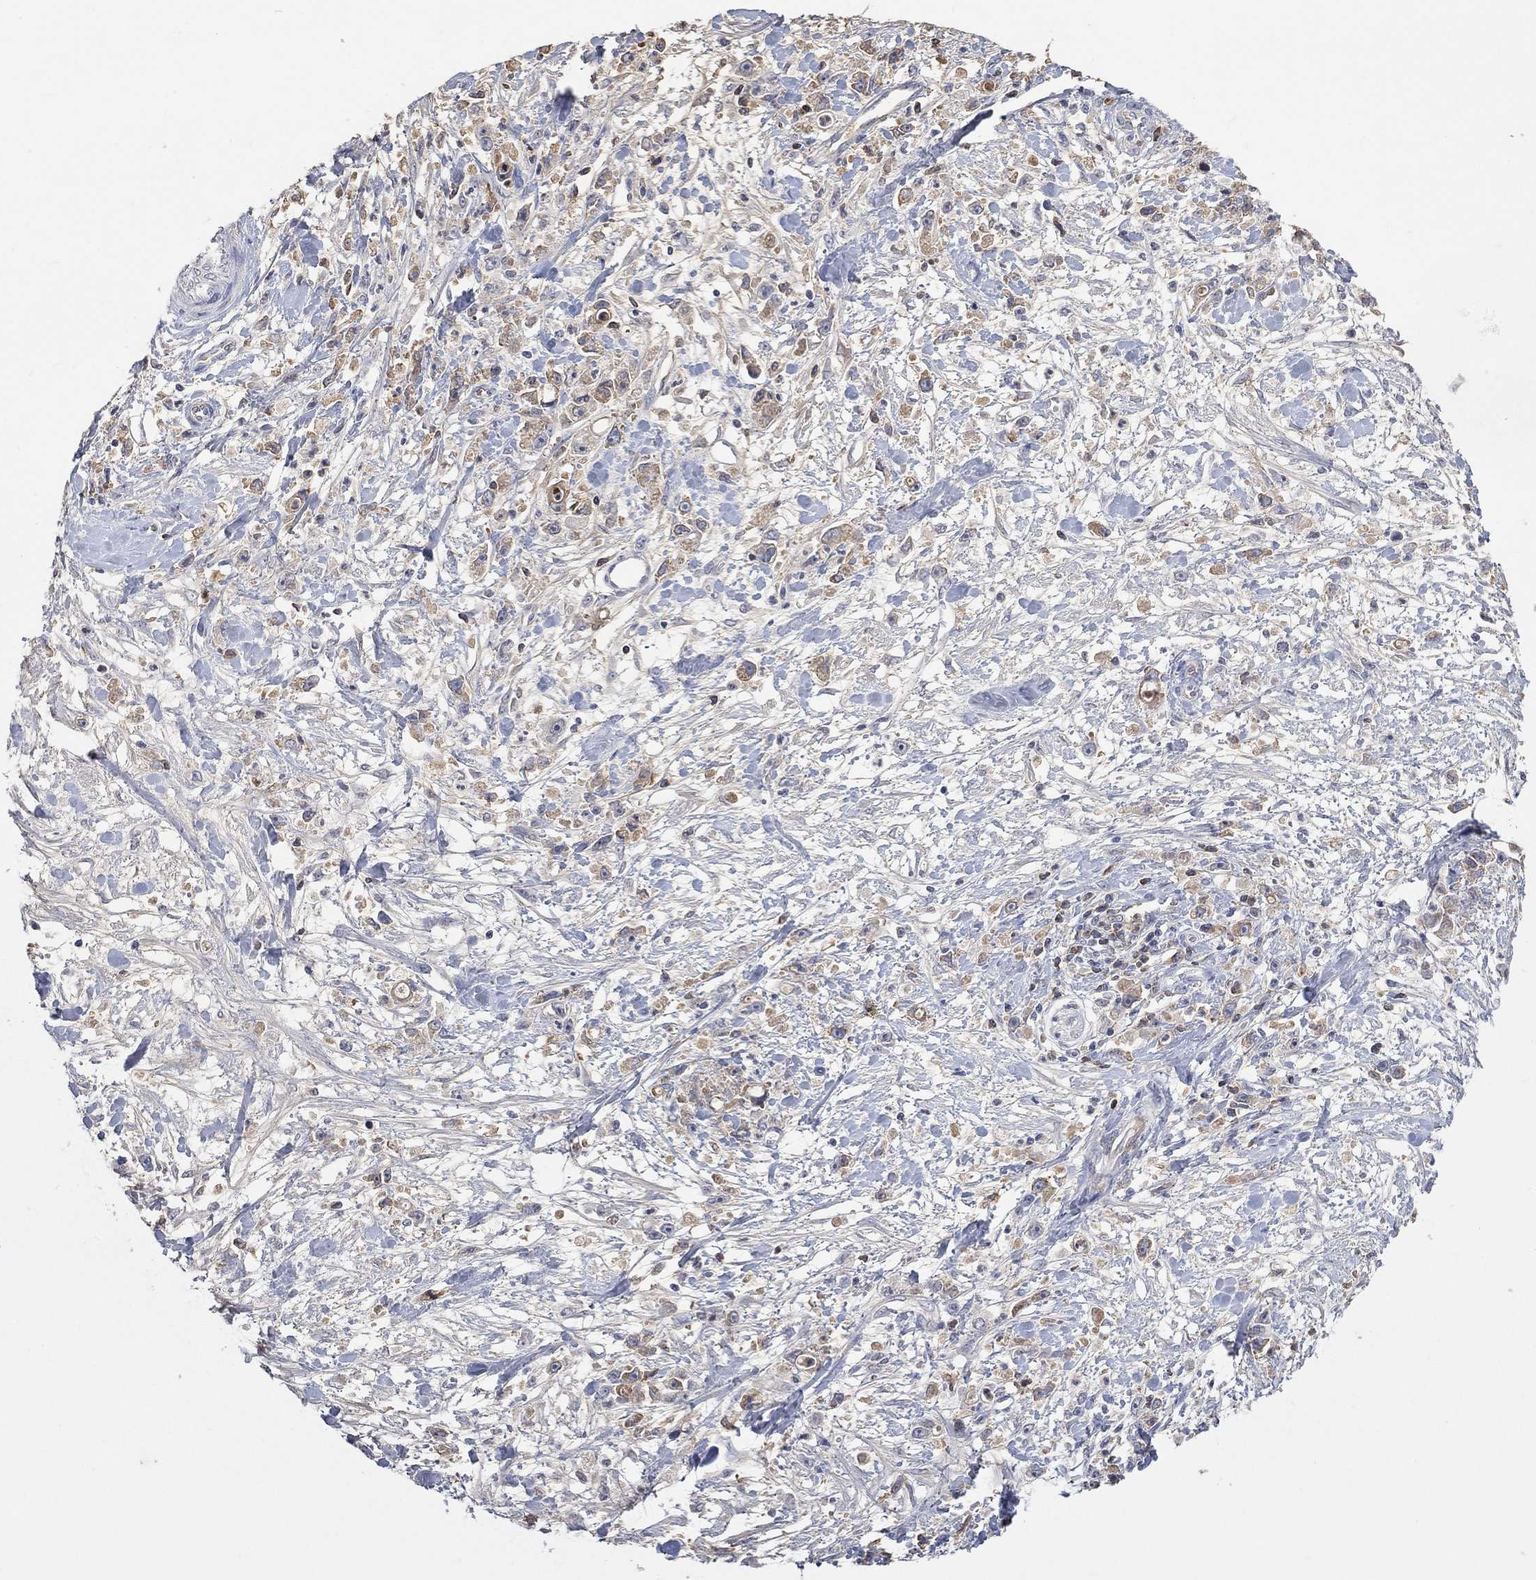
{"staining": {"intensity": "weak", "quantity": "<25%", "location": "cytoplasmic/membranous"}, "tissue": "stomach cancer", "cell_type": "Tumor cells", "image_type": "cancer", "snomed": [{"axis": "morphology", "description": "Adenocarcinoma, NOS"}, {"axis": "topography", "description": "Stomach"}], "caption": "Immunohistochemistry photomicrograph of neoplastic tissue: human adenocarcinoma (stomach) stained with DAB (3,3'-diaminobenzidine) displays no significant protein expression in tumor cells. (Stains: DAB IHC with hematoxylin counter stain, Microscopy: brightfield microscopy at high magnification).", "gene": "MSTN", "patient": {"sex": "female", "age": 59}}